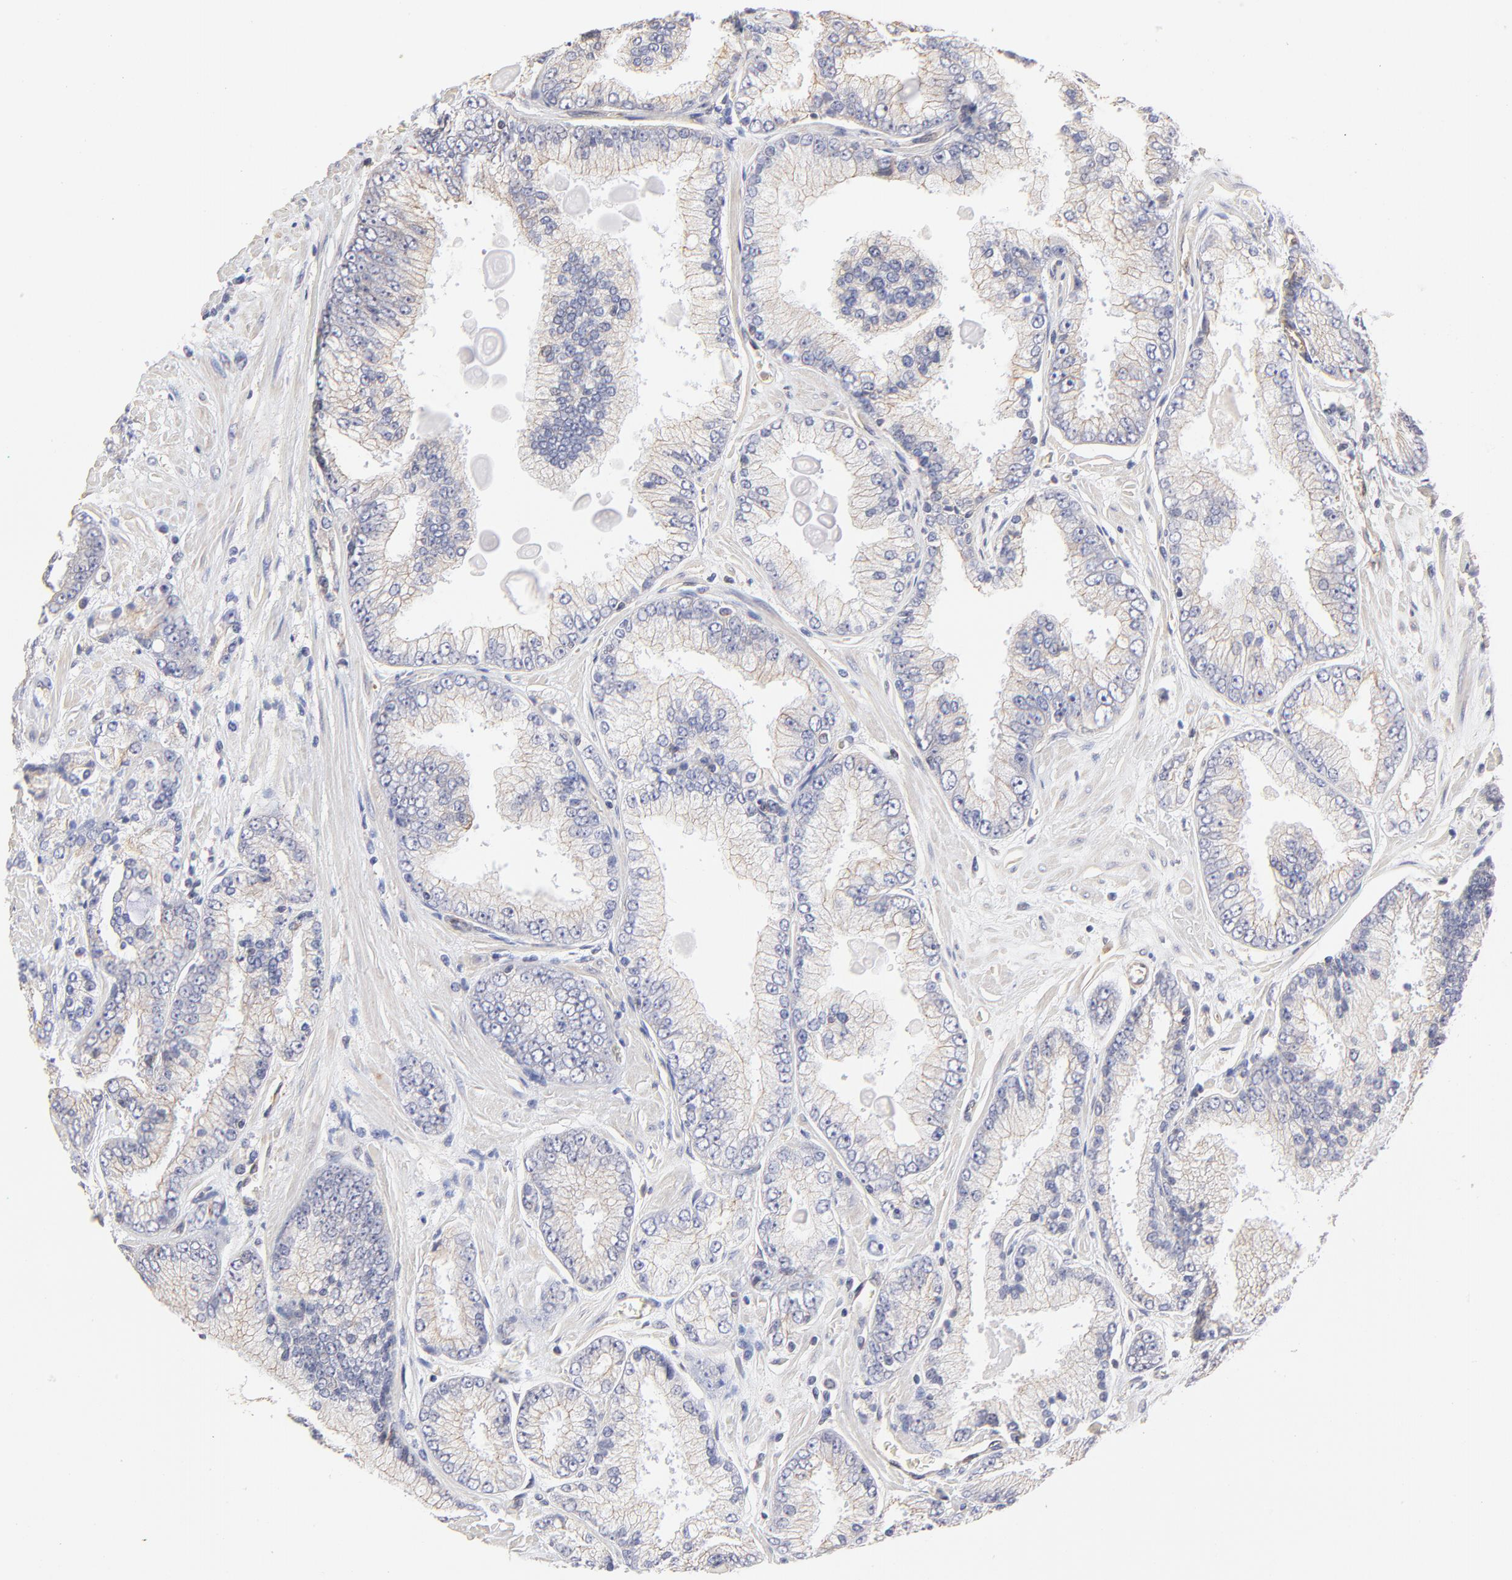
{"staining": {"intensity": "negative", "quantity": "none", "location": "none"}, "tissue": "prostate cancer", "cell_type": "Tumor cells", "image_type": "cancer", "snomed": [{"axis": "morphology", "description": "Adenocarcinoma, High grade"}, {"axis": "topography", "description": "Prostate"}], "caption": "Adenocarcinoma (high-grade) (prostate) was stained to show a protein in brown. There is no significant staining in tumor cells. The staining is performed using DAB (3,3'-diaminobenzidine) brown chromogen with nuclei counter-stained in using hematoxylin.", "gene": "LRCH2", "patient": {"sex": "male", "age": 71}}